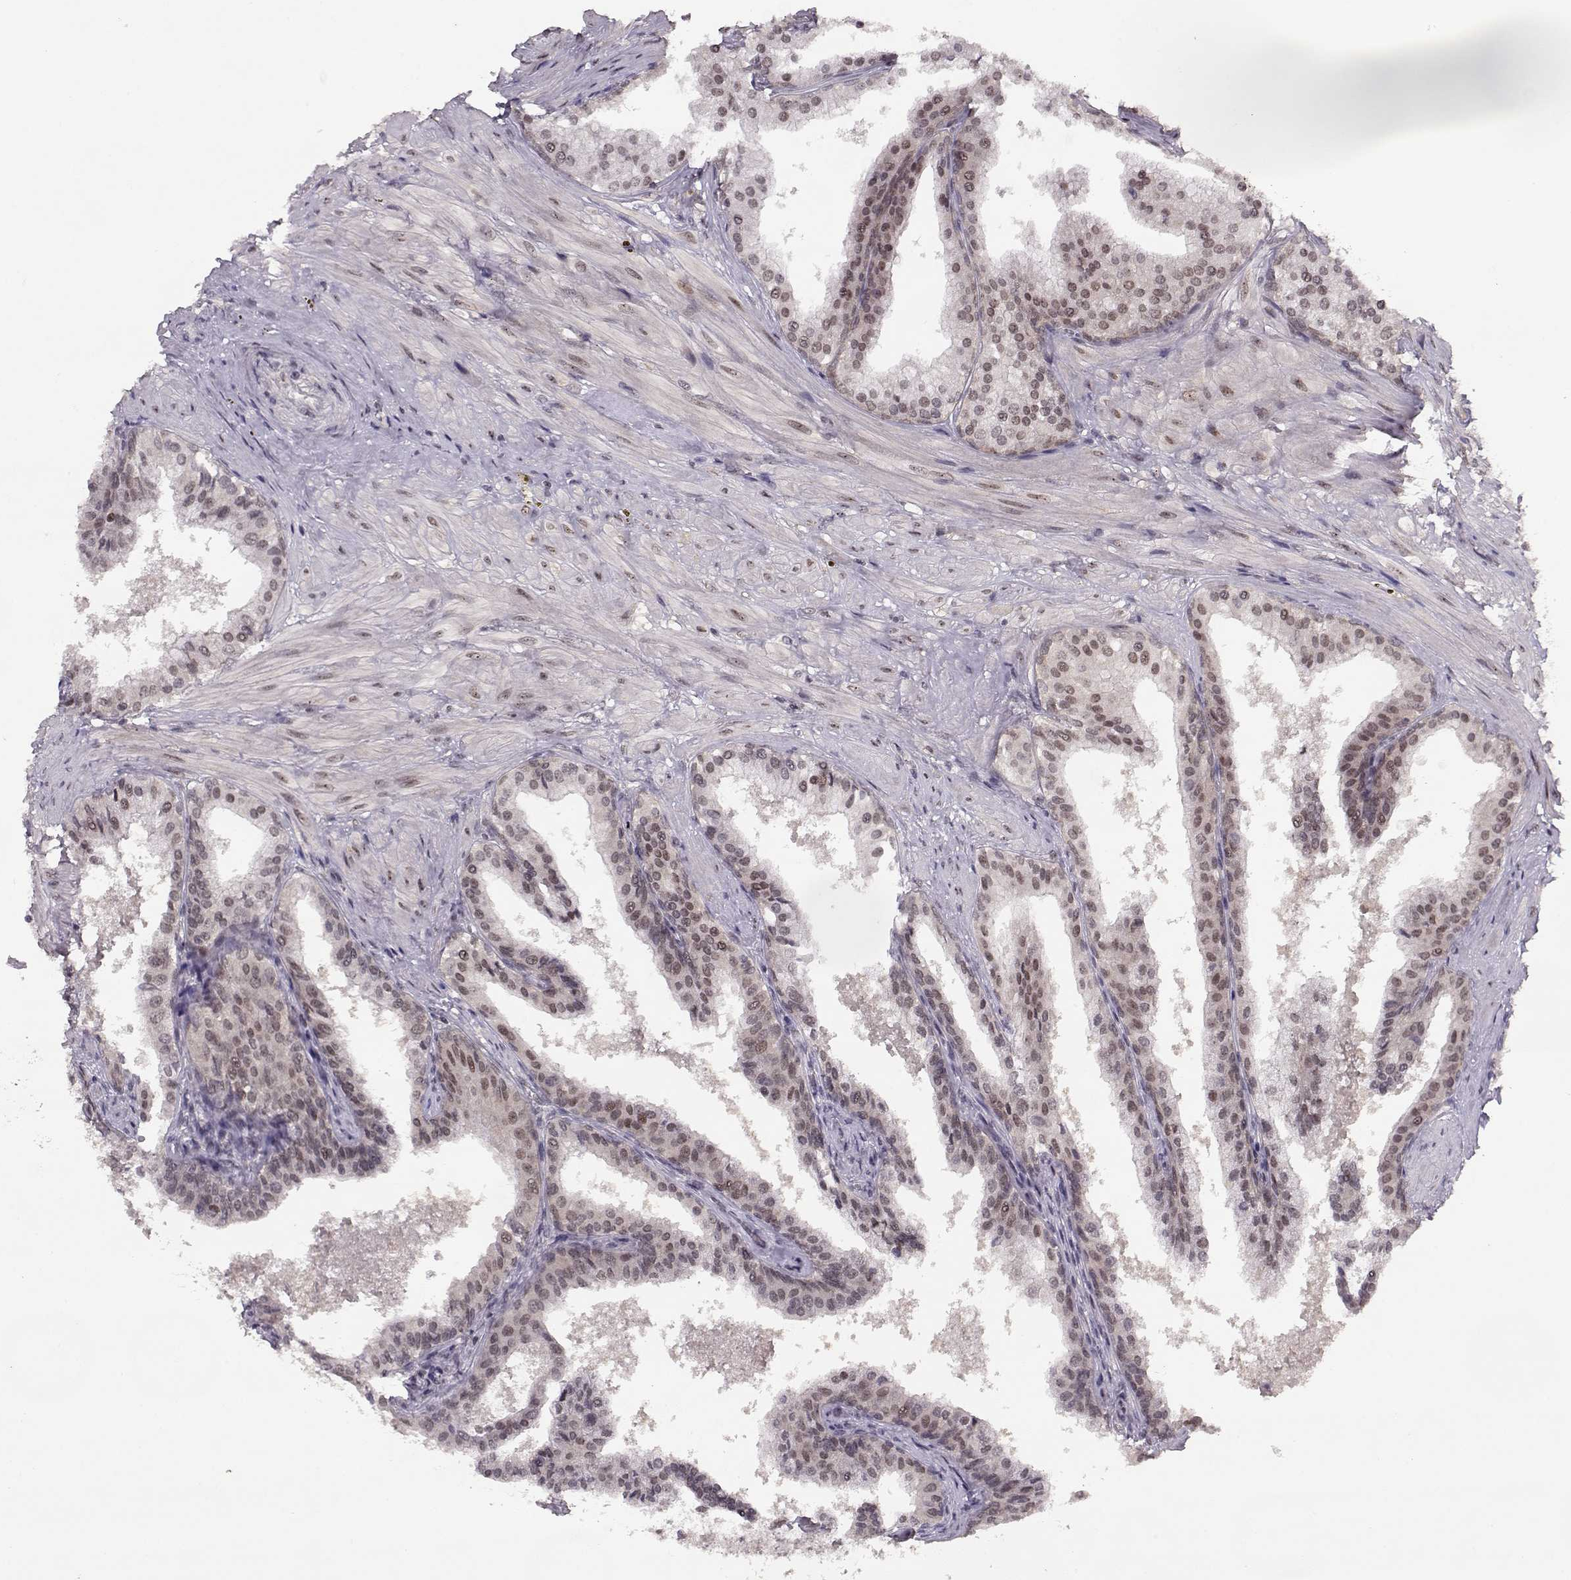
{"staining": {"intensity": "moderate", "quantity": "<25%", "location": "nuclear"}, "tissue": "prostate cancer", "cell_type": "Tumor cells", "image_type": "cancer", "snomed": [{"axis": "morphology", "description": "Adenocarcinoma, Low grade"}, {"axis": "topography", "description": "Prostate"}], "caption": "High-power microscopy captured an immunohistochemistry (IHC) micrograph of prostate low-grade adenocarcinoma, revealing moderate nuclear expression in approximately <25% of tumor cells. The protein of interest is stained brown, and the nuclei are stained in blue (DAB (3,3'-diaminobenzidine) IHC with brightfield microscopy, high magnification).", "gene": "CSNK2A1", "patient": {"sex": "male", "age": 56}}